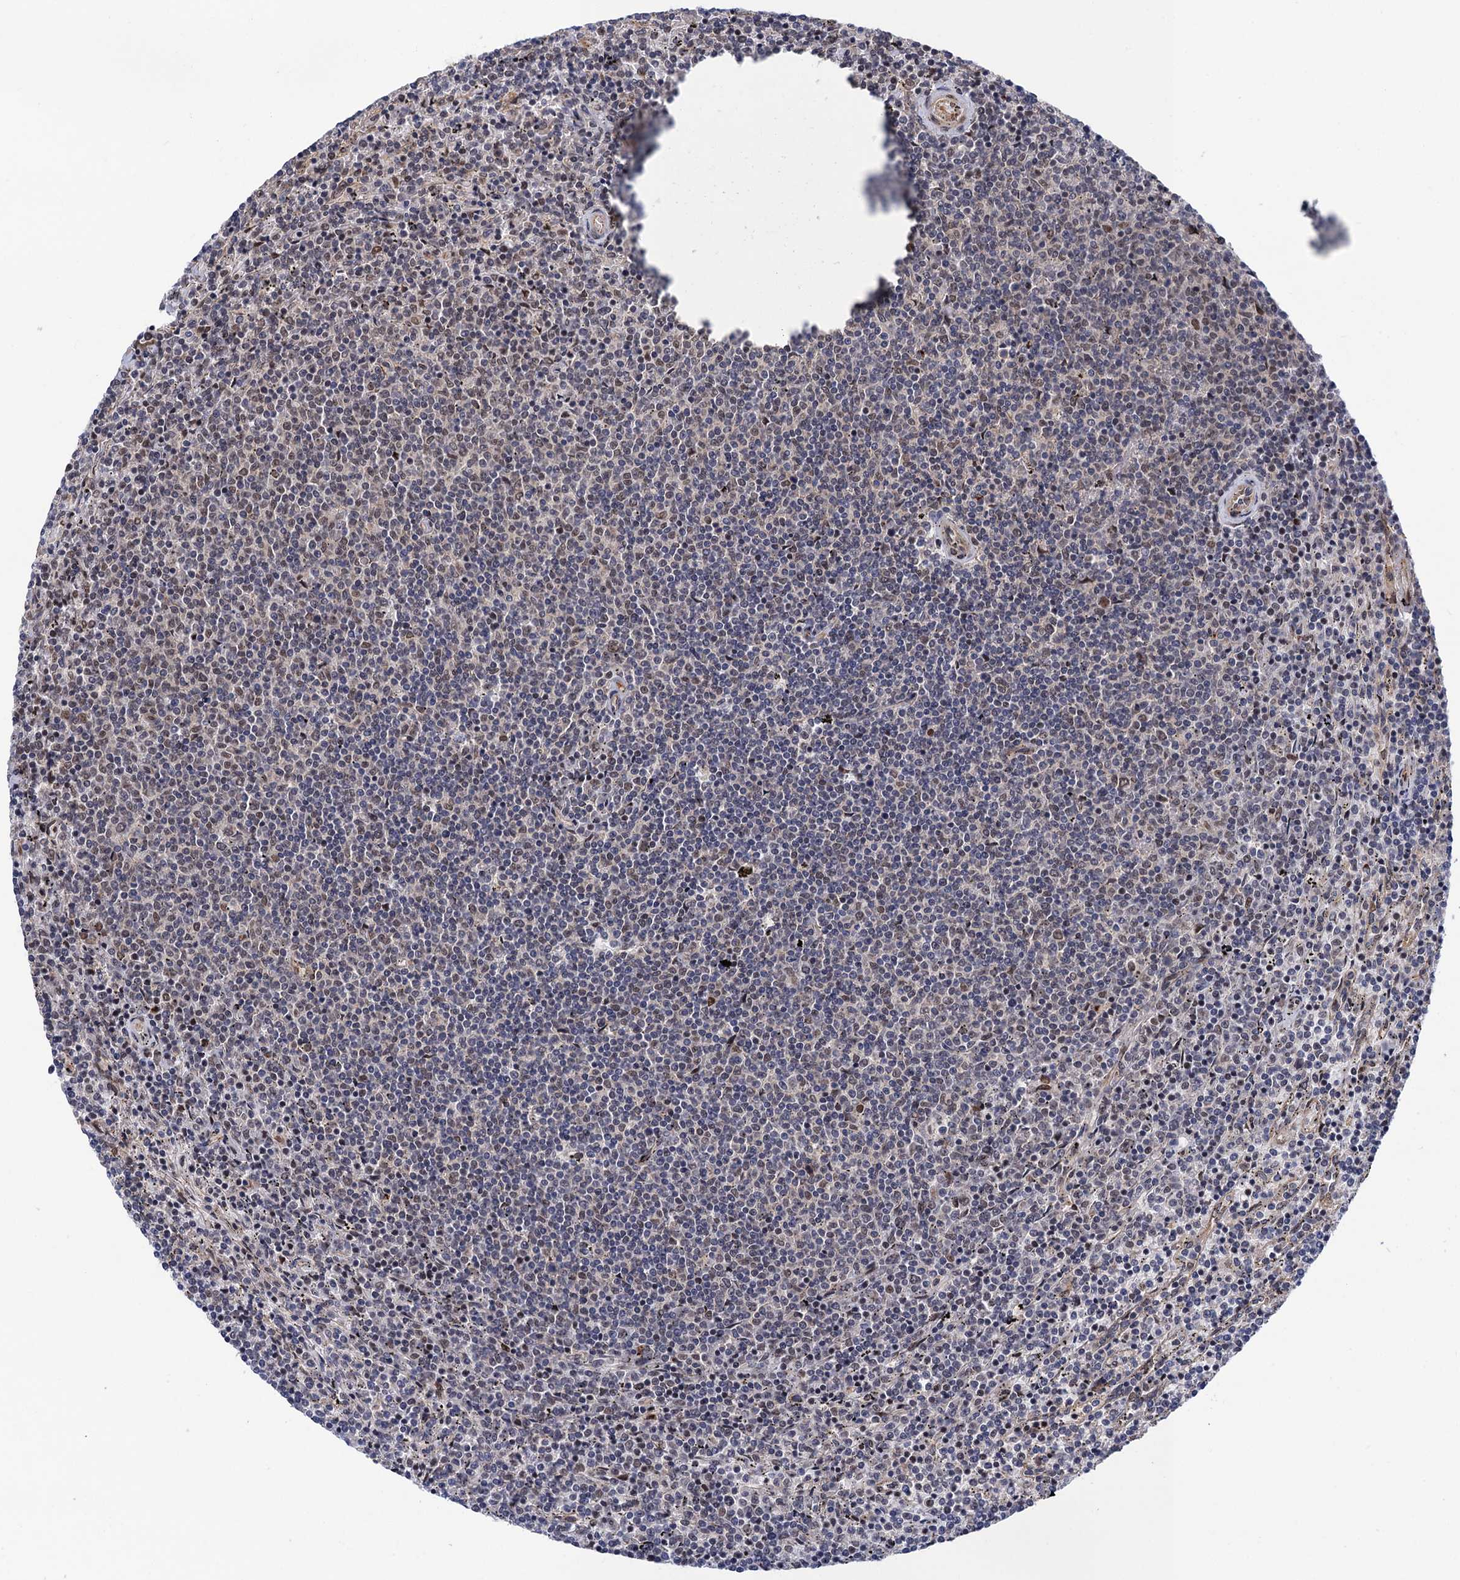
{"staining": {"intensity": "negative", "quantity": "none", "location": "none"}, "tissue": "lymphoma", "cell_type": "Tumor cells", "image_type": "cancer", "snomed": [{"axis": "morphology", "description": "Malignant lymphoma, non-Hodgkin's type, Low grade"}, {"axis": "topography", "description": "Spleen"}], "caption": "Immunohistochemistry (IHC) histopathology image of malignant lymphoma, non-Hodgkin's type (low-grade) stained for a protein (brown), which reveals no staining in tumor cells. (Stains: DAB (3,3'-diaminobenzidine) immunohistochemistry (IHC) with hematoxylin counter stain, Microscopy: brightfield microscopy at high magnification).", "gene": "NEK8", "patient": {"sex": "female", "age": 50}}